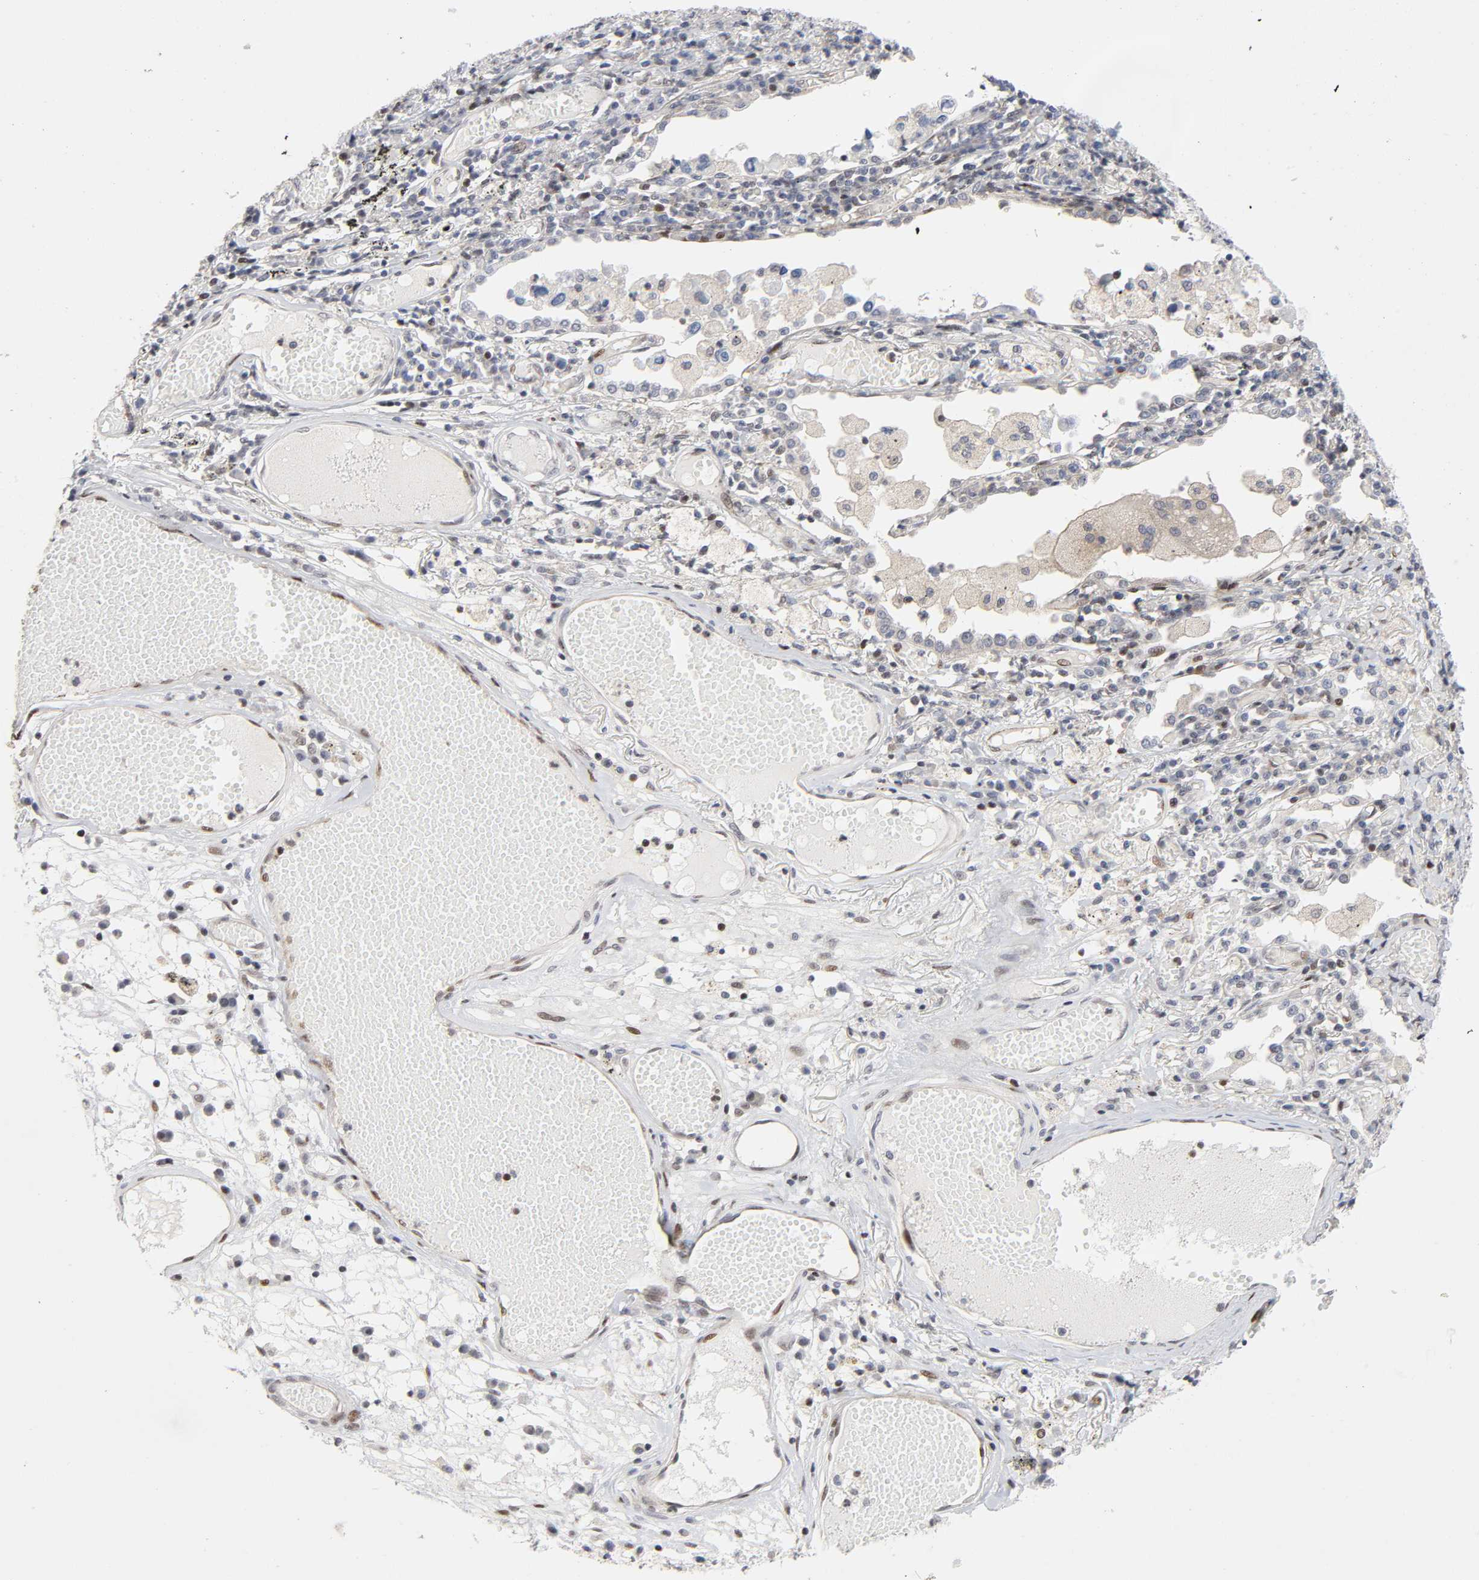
{"staining": {"intensity": "negative", "quantity": "none", "location": "none"}, "tissue": "lung cancer", "cell_type": "Tumor cells", "image_type": "cancer", "snomed": [{"axis": "morphology", "description": "Squamous cell carcinoma, NOS"}, {"axis": "topography", "description": "Lung"}], "caption": "DAB immunohistochemical staining of lung cancer (squamous cell carcinoma) displays no significant expression in tumor cells.", "gene": "STK38", "patient": {"sex": "male", "age": 71}}